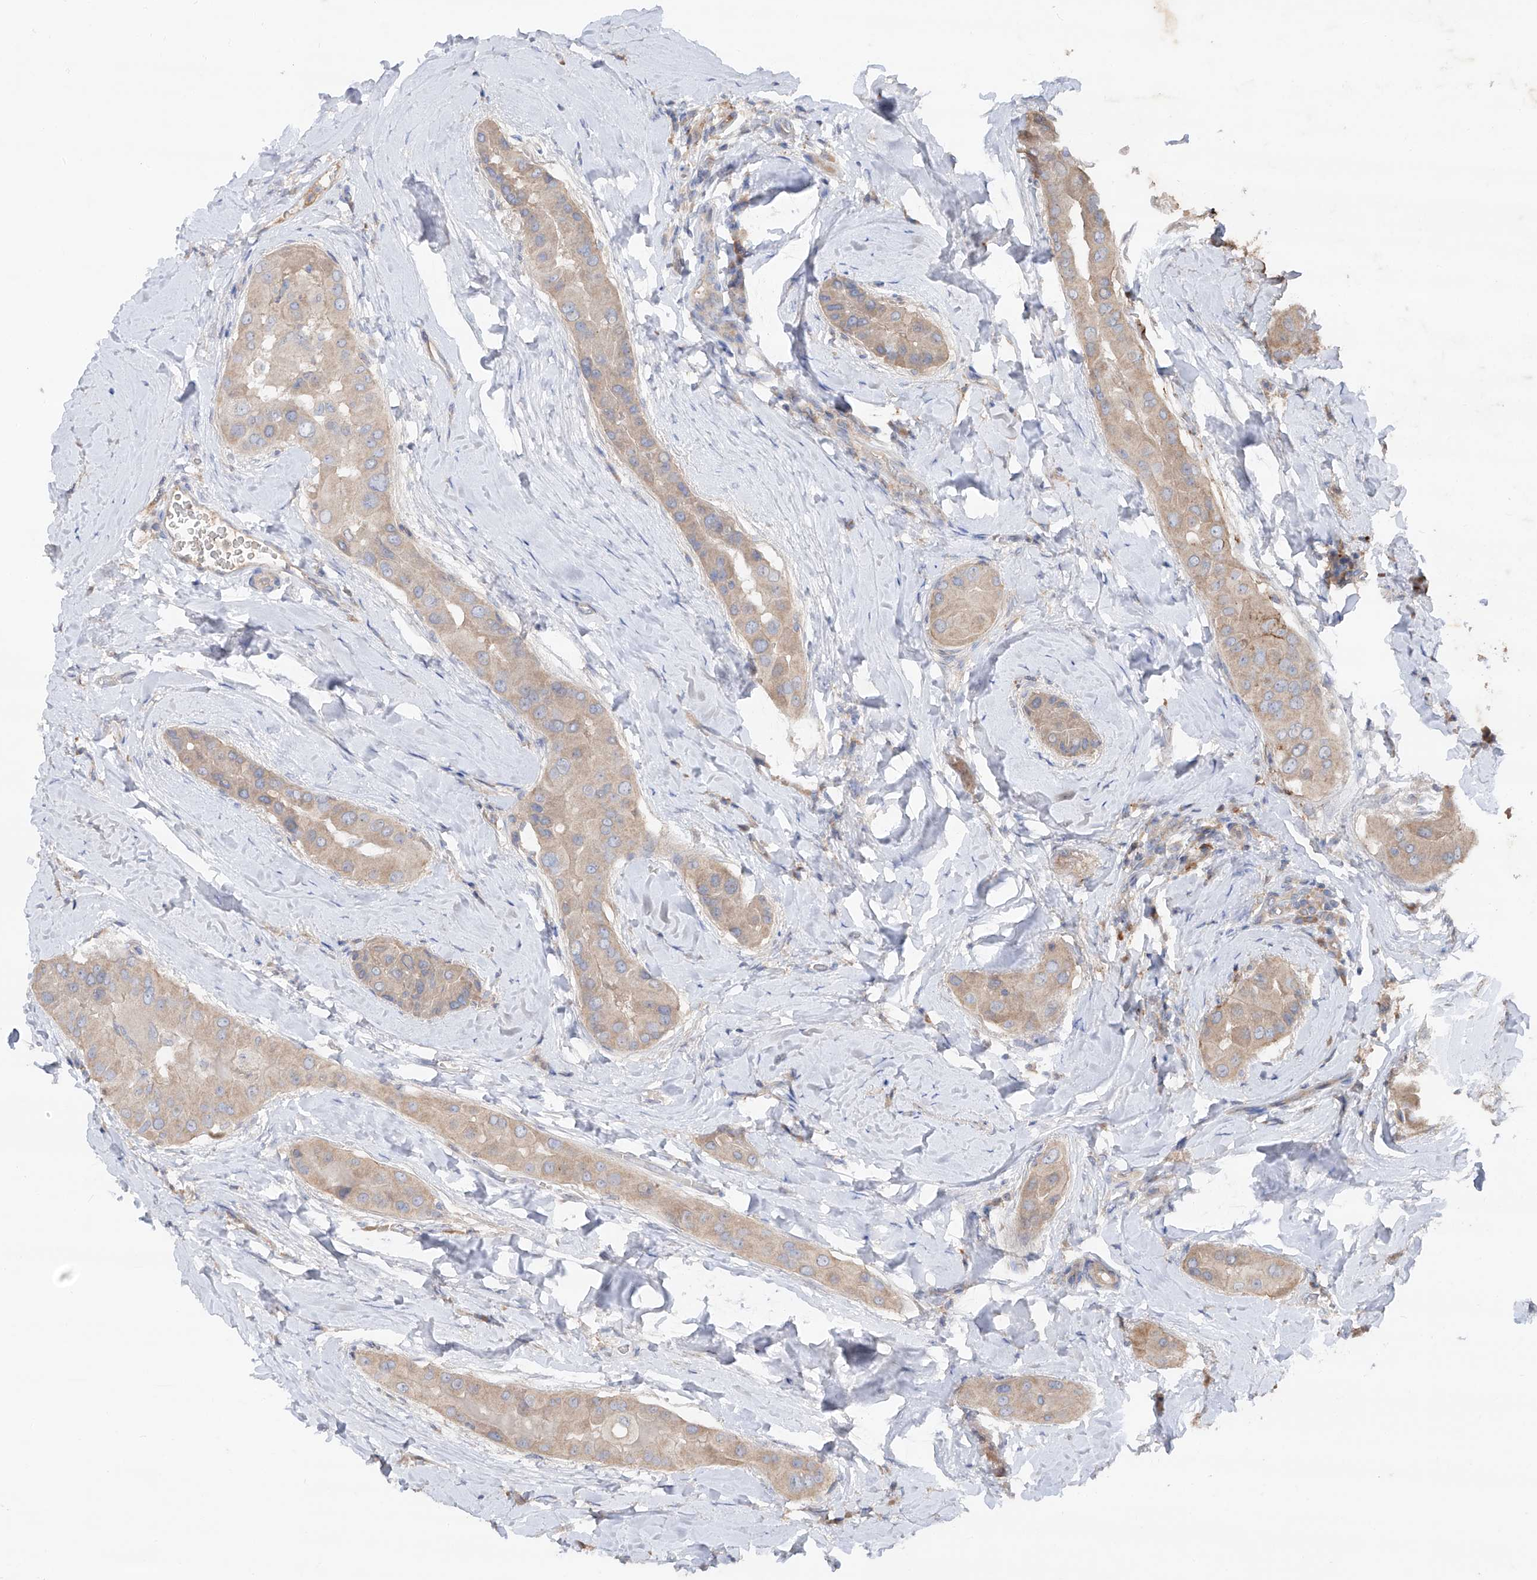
{"staining": {"intensity": "weak", "quantity": ">75%", "location": "cytoplasmic/membranous"}, "tissue": "thyroid cancer", "cell_type": "Tumor cells", "image_type": "cancer", "snomed": [{"axis": "morphology", "description": "Papillary adenocarcinoma, NOS"}, {"axis": "topography", "description": "Thyroid gland"}], "caption": "An IHC photomicrograph of neoplastic tissue is shown. Protein staining in brown labels weak cytoplasmic/membranous positivity in thyroid papillary adenocarcinoma within tumor cells.", "gene": "EDN1", "patient": {"sex": "male", "age": 33}}